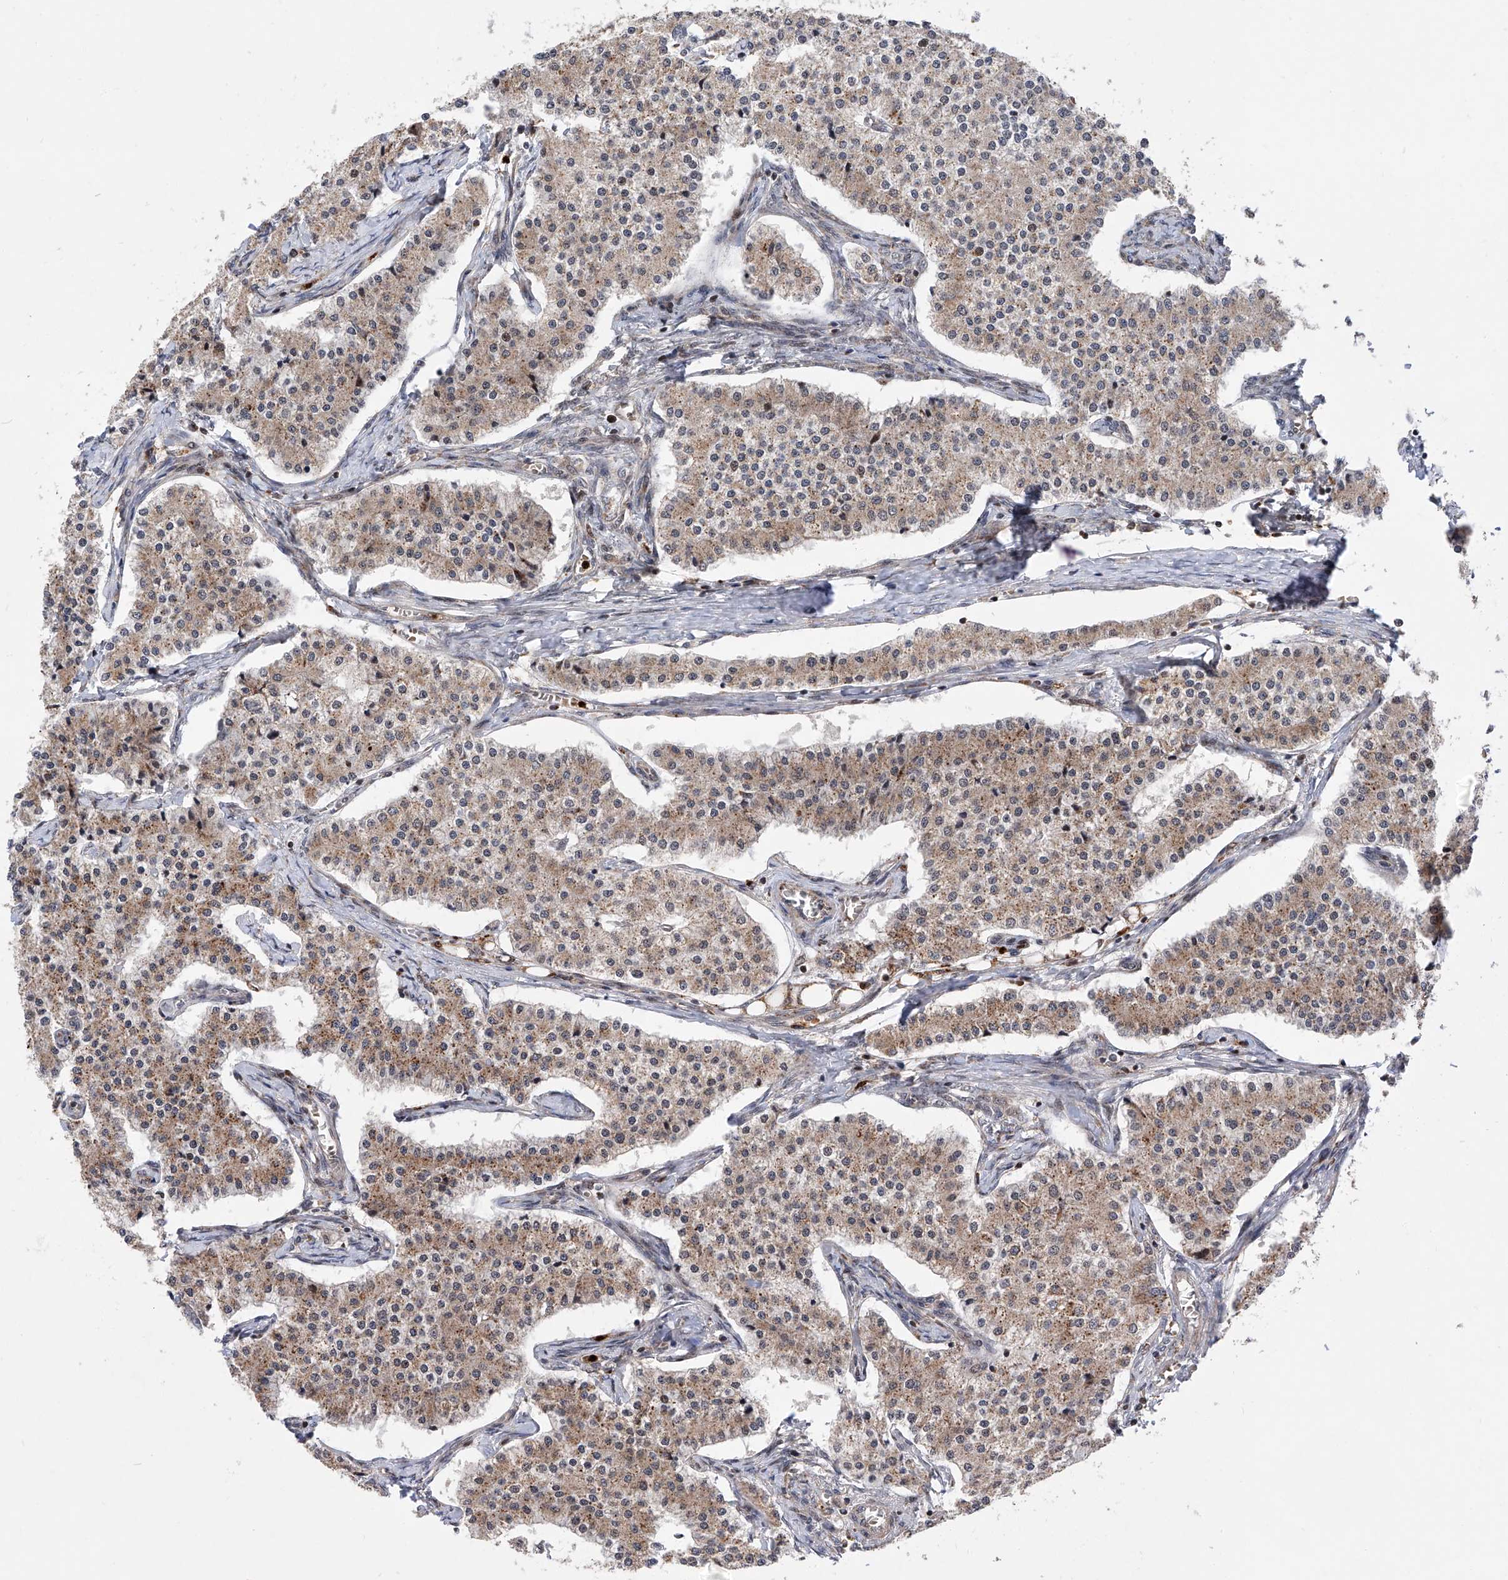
{"staining": {"intensity": "weak", "quantity": ">75%", "location": "cytoplasmic/membranous"}, "tissue": "carcinoid", "cell_type": "Tumor cells", "image_type": "cancer", "snomed": [{"axis": "morphology", "description": "Carcinoid, malignant, NOS"}, {"axis": "topography", "description": "Colon"}], "caption": "Malignant carcinoid stained with a brown dye displays weak cytoplasmic/membranous positive positivity in approximately >75% of tumor cells.", "gene": "FARP2", "patient": {"sex": "female", "age": 52}}